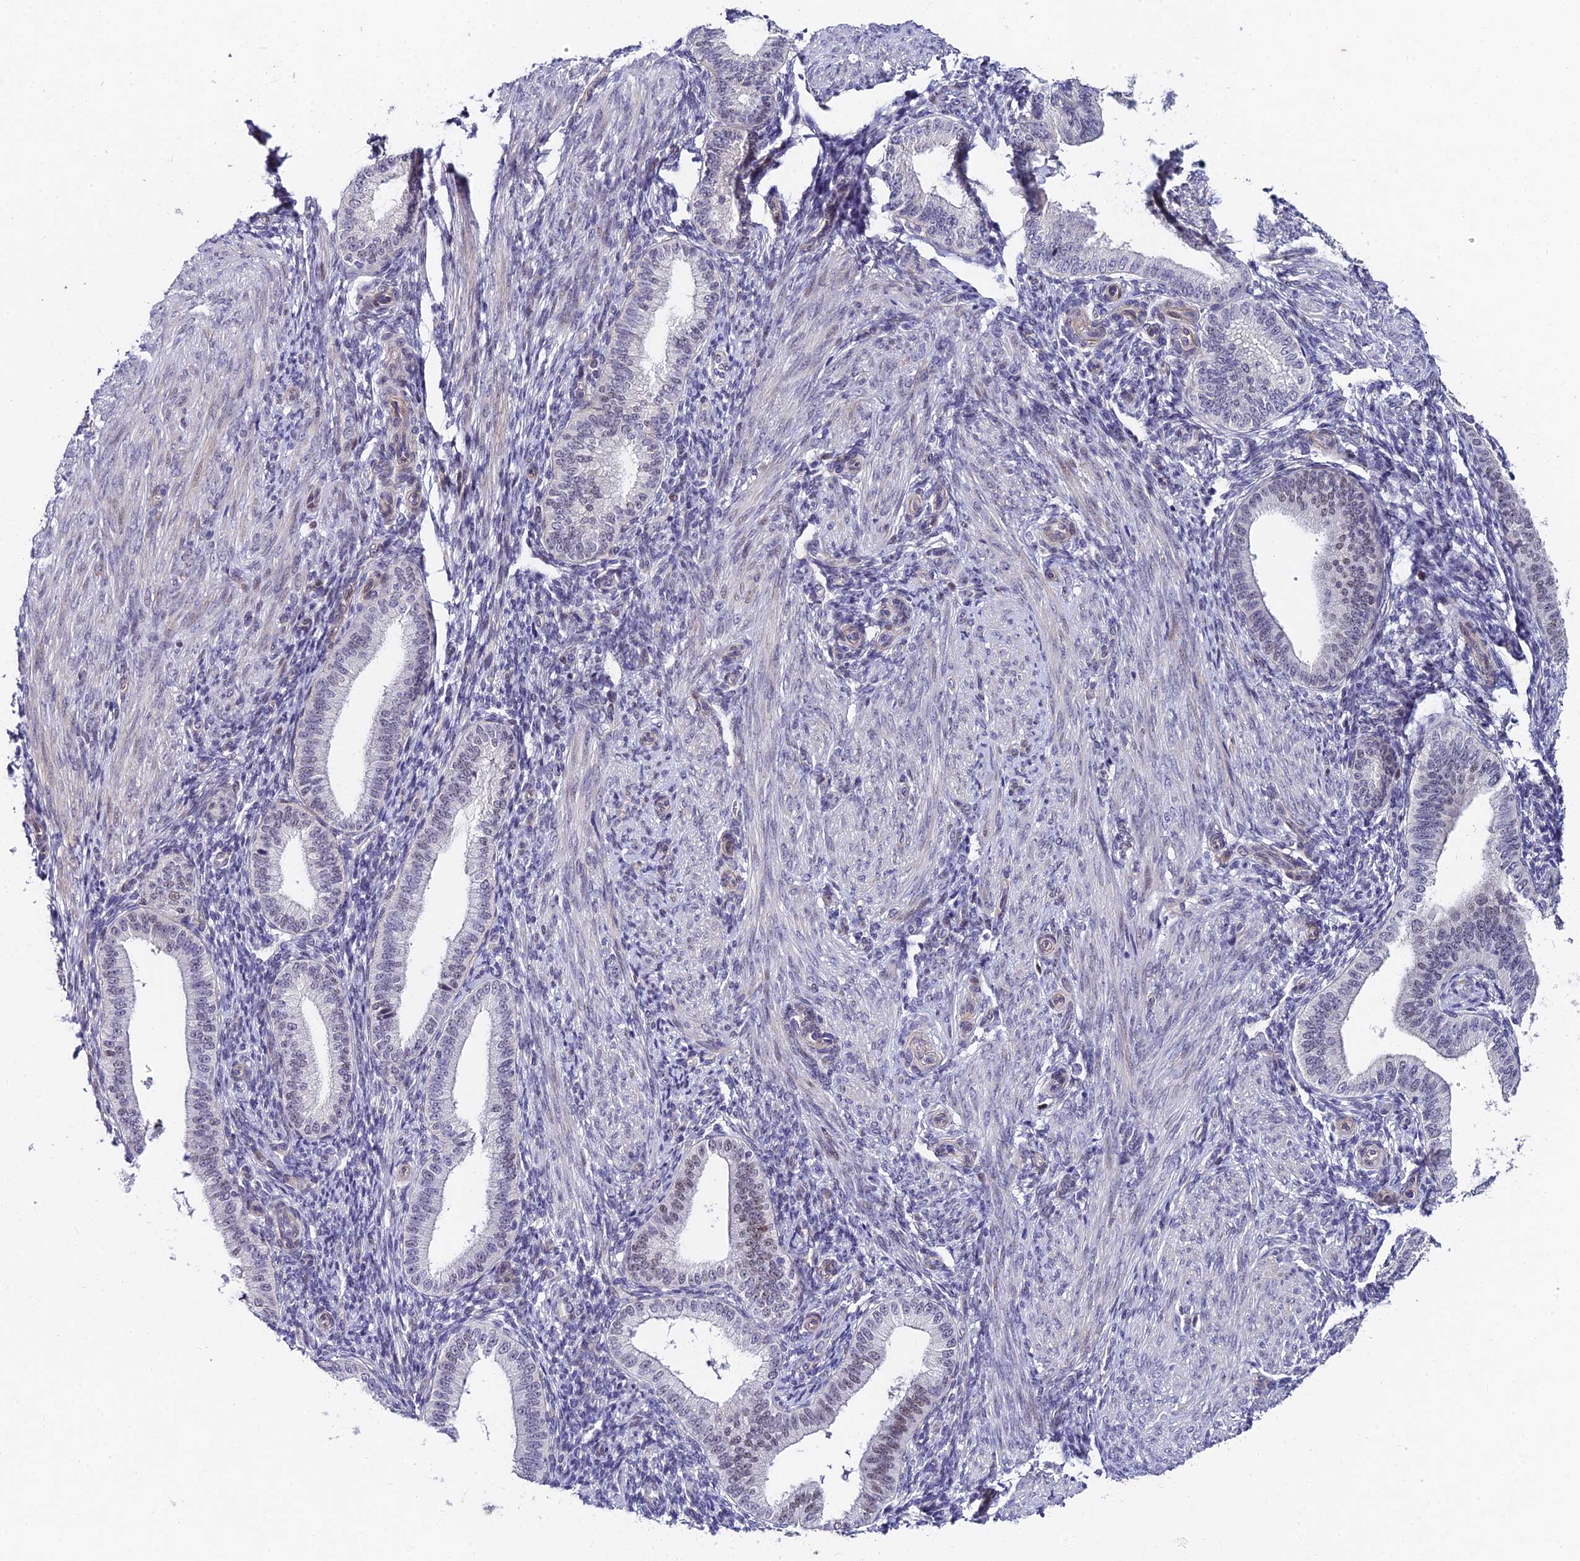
{"staining": {"intensity": "negative", "quantity": "none", "location": "none"}, "tissue": "endometrium", "cell_type": "Cells in endometrial stroma", "image_type": "normal", "snomed": [{"axis": "morphology", "description": "Normal tissue, NOS"}, {"axis": "topography", "description": "Endometrium"}], "caption": "IHC micrograph of normal endometrium: human endometrium stained with DAB reveals no significant protein positivity in cells in endometrial stroma.", "gene": "TRIM24", "patient": {"sex": "female", "age": 39}}